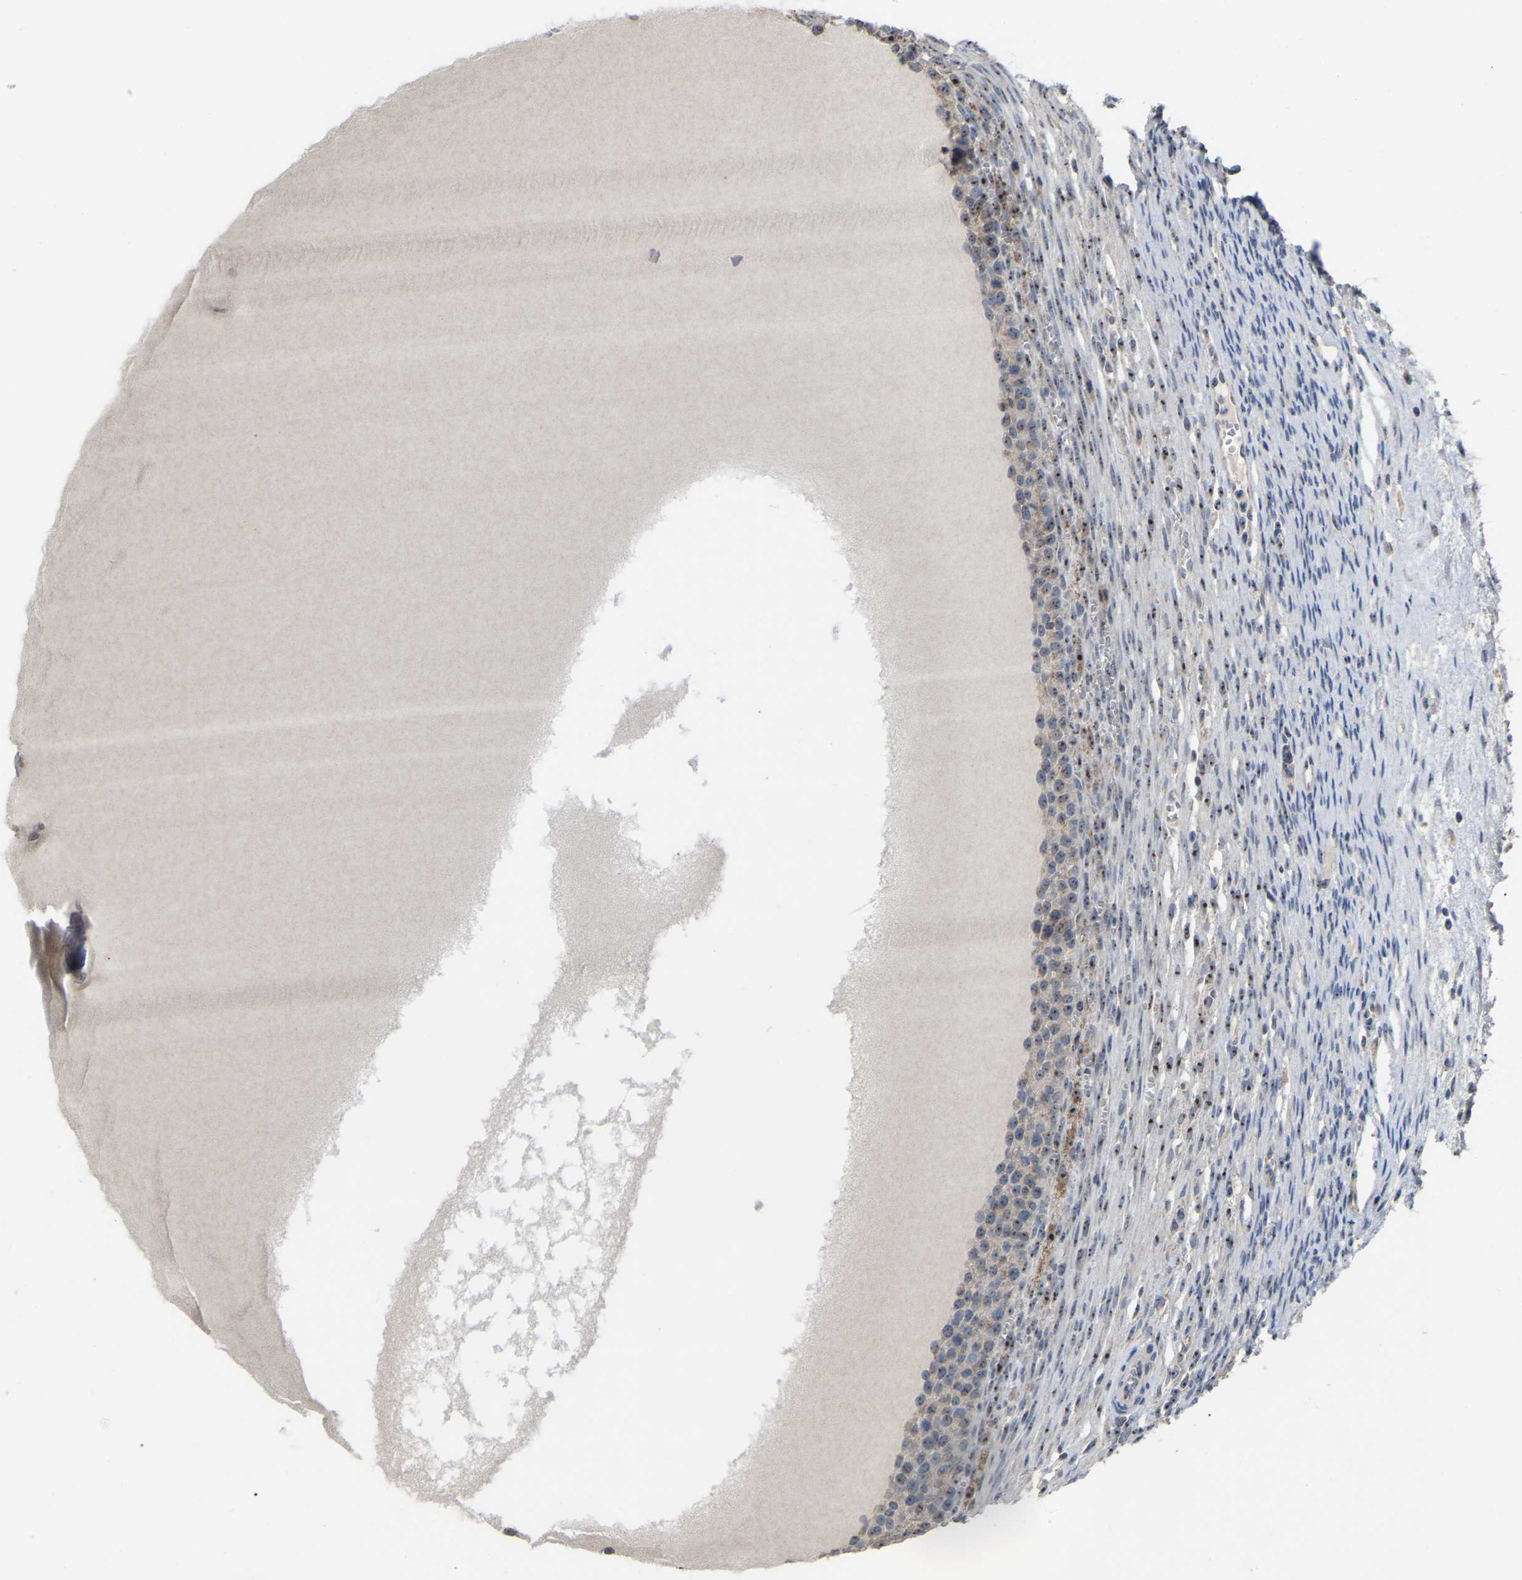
{"staining": {"intensity": "strong", "quantity": ">75%", "location": "nuclear"}, "tissue": "ovary", "cell_type": "Follicle cells", "image_type": "normal", "snomed": [{"axis": "morphology", "description": "Normal tissue, NOS"}, {"axis": "topography", "description": "Ovary"}], "caption": "IHC (DAB) staining of unremarkable human ovary exhibits strong nuclear protein expression in approximately >75% of follicle cells. (Brightfield microscopy of DAB IHC at high magnification).", "gene": "NOP53", "patient": {"sex": "female", "age": 33}}